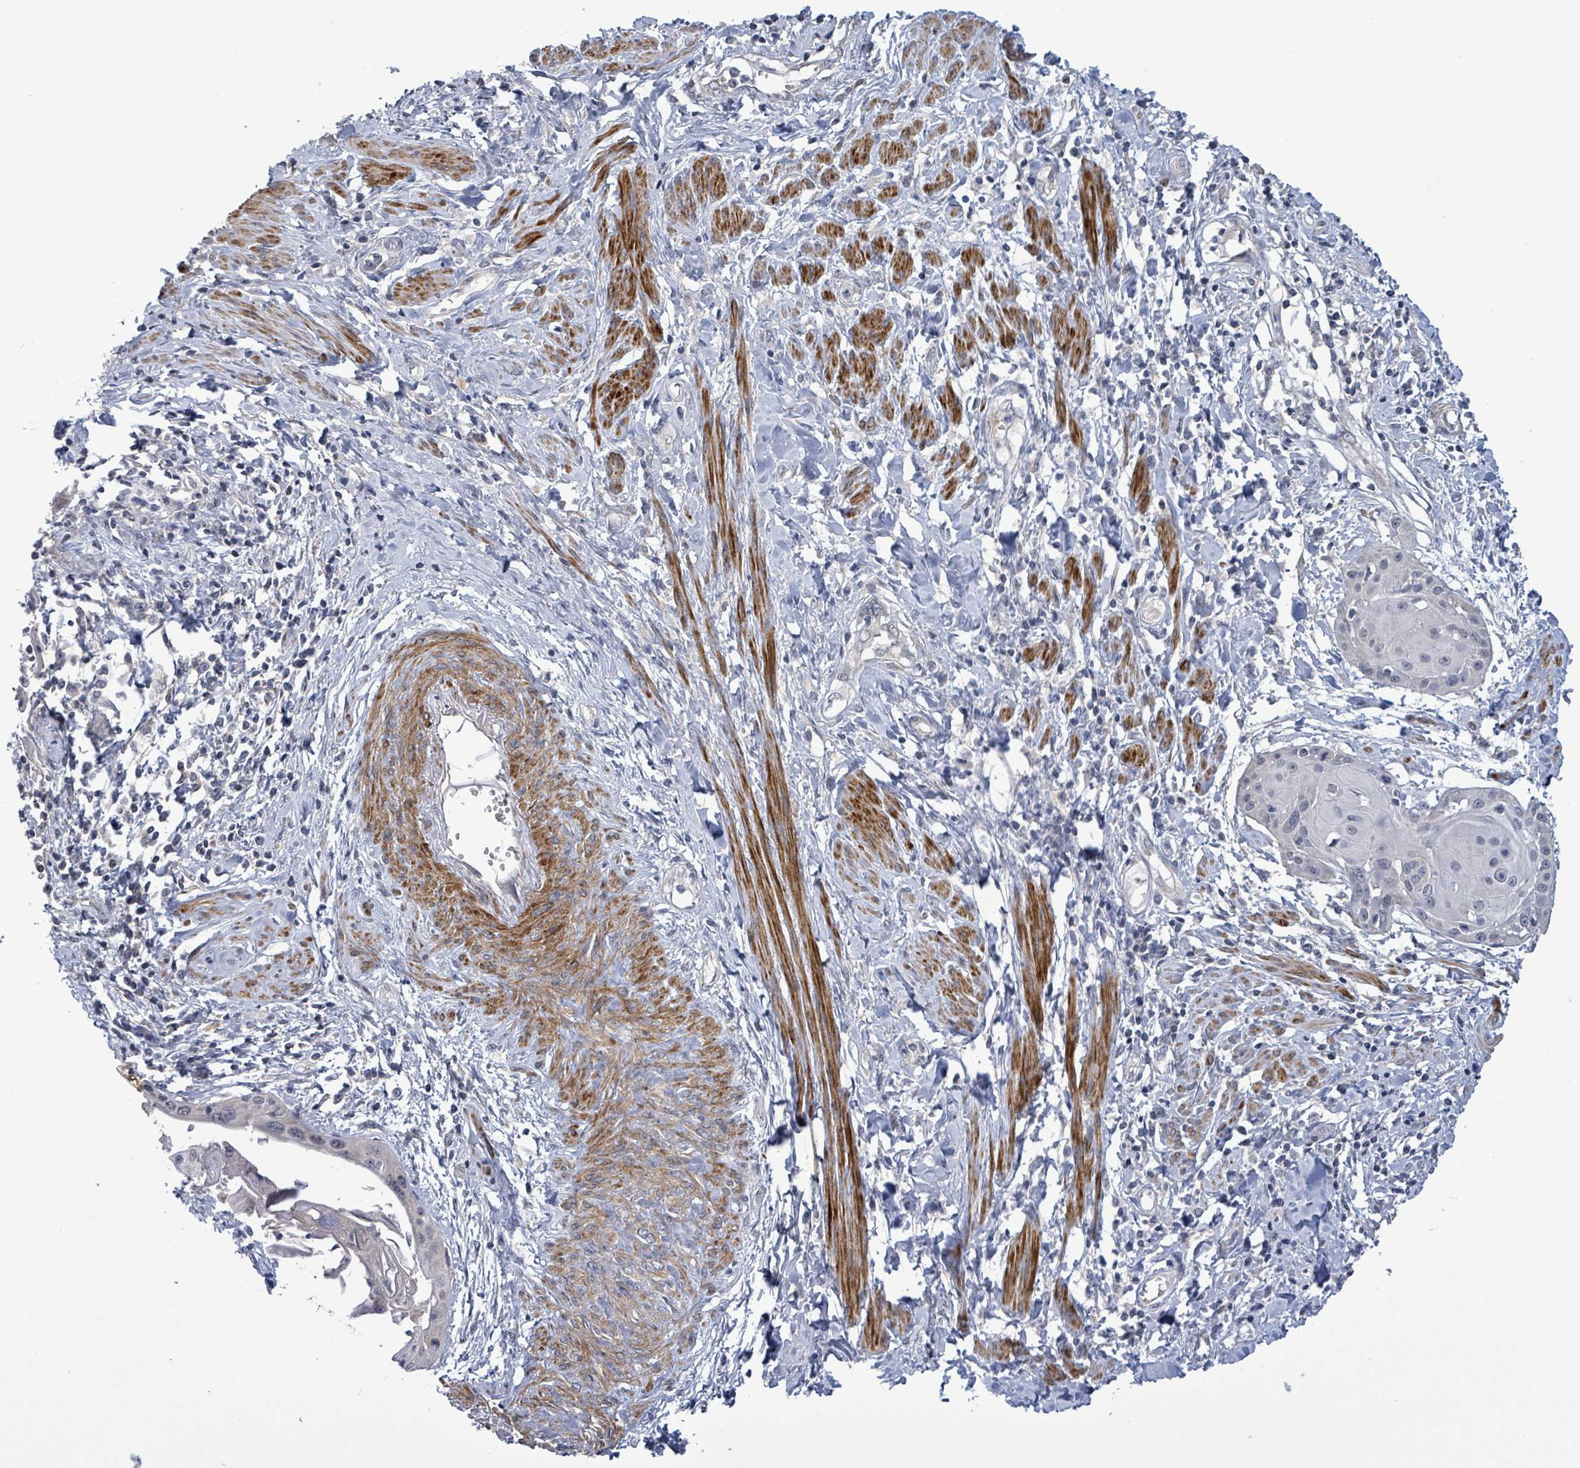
{"staining": {"intensity": "negative", "quantity": "none", "location": "none"}, "tissue": "cervical cancer", "cell_type": "Tumor cells", "image_type": "cancer", "snomed": [{"axis": "morphology", "description": "Squamous cell carcinoma, NOS"}, {"axis": "topography", "description": "Cervix"}], "caption": "Photomicrograph shows no protein expression in tumor cells of cervical cancer (squamous cell carcinoma) tissue.", "gene": "AMMECR1", "patient": {"sex": "female", "age": 57}}